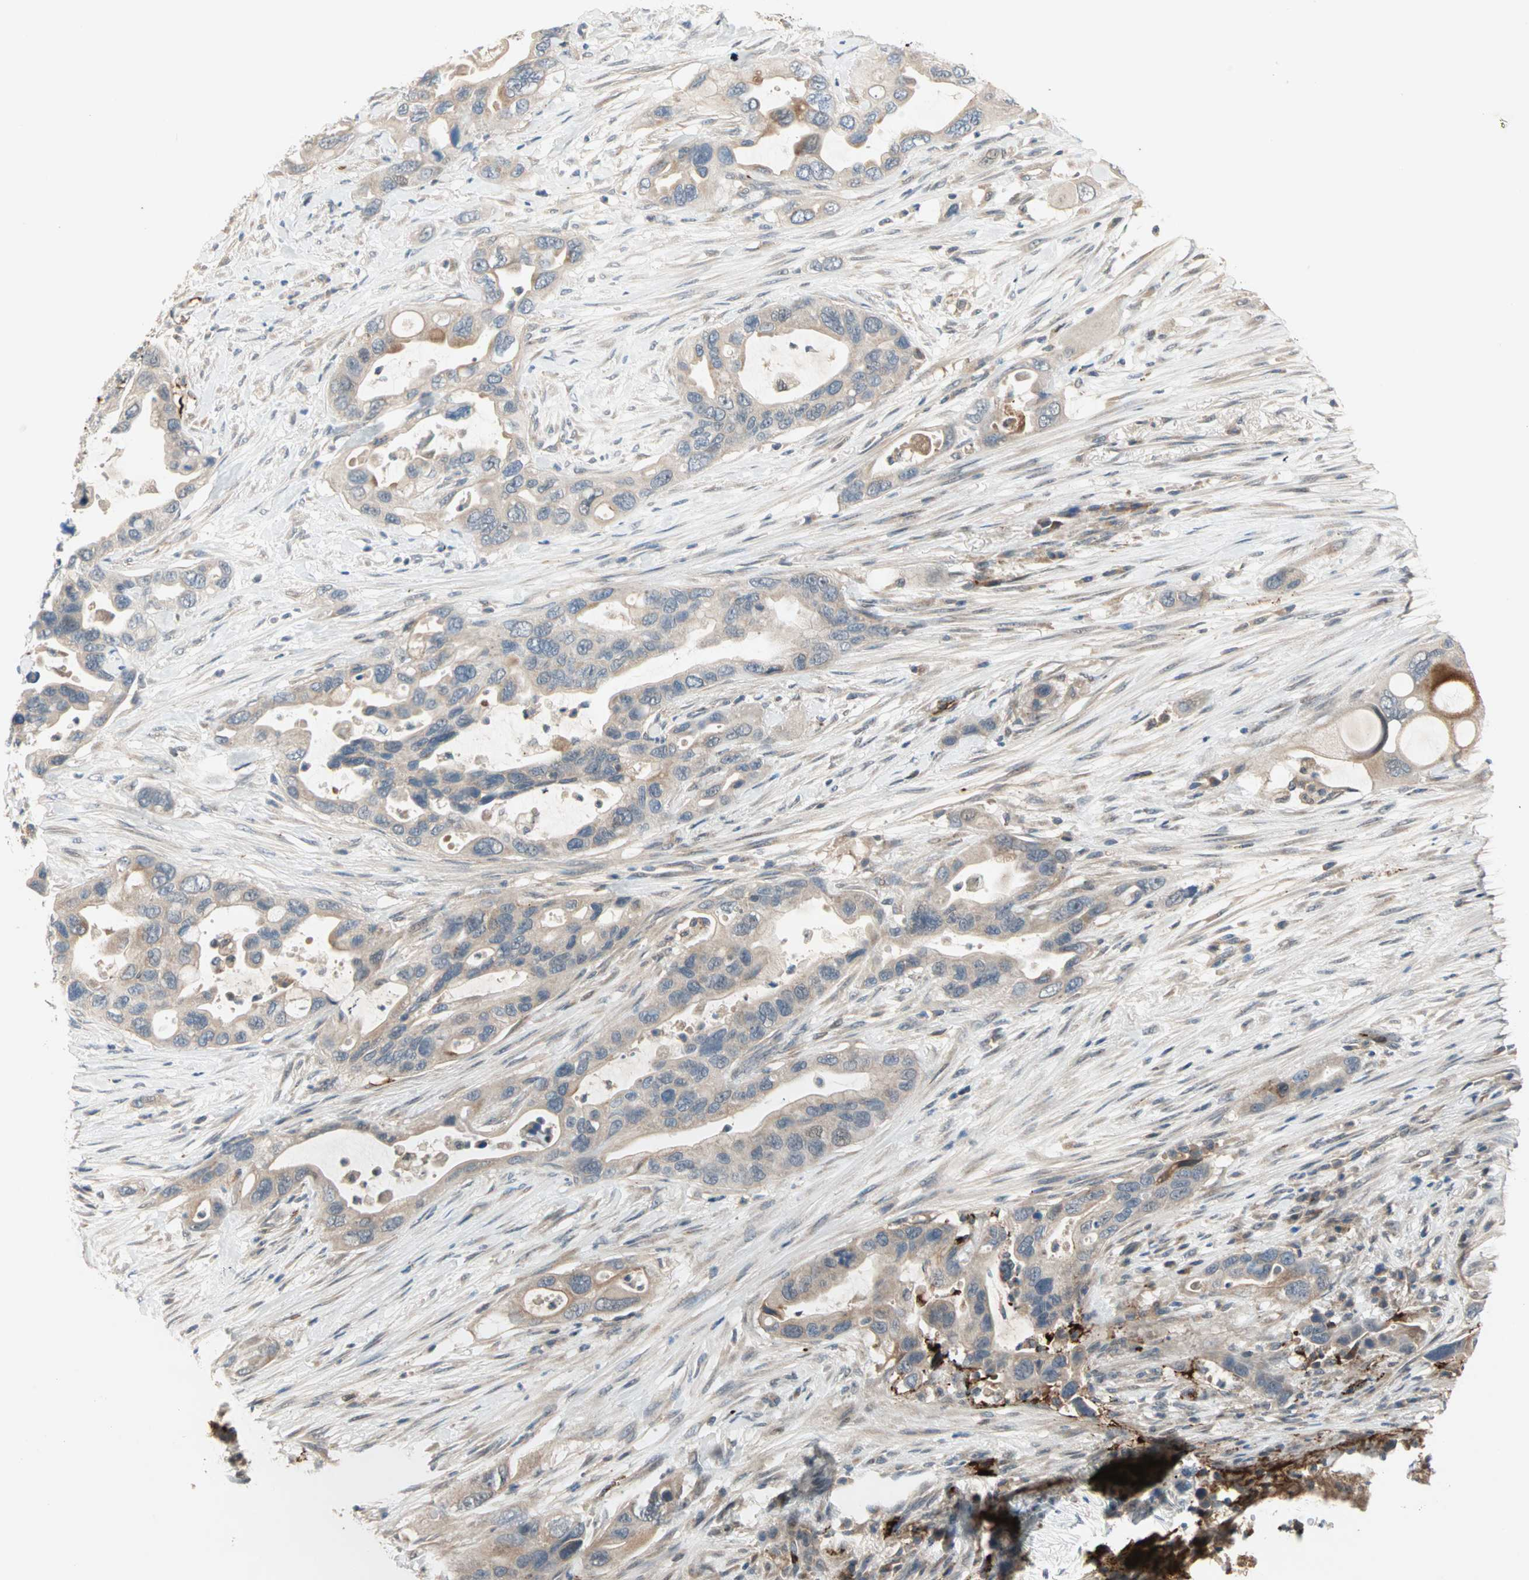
{"staining": {"intensity": "weak", "quantity": ">75%", "location": "cytoplasmic/membranous"}, "tissue": "pancreatic cancer", "cell_type": "Tumor cells", "image_type": "cancer", "snomed": [{"axis": "morphology", "description": "Adenocarcinoma, NOS"}, {"axis": "topography", "description": "Pancreas"}], "caption": "Immunohistochemistry photomicrograph of neoplastic tissue: pancreatic cancer stained using immunohistochemistry (IHC) shows low levels of weak protein expression localized specifically in the cytoplasmic/membranous of tumor cells, appearing as a cytoplasmic/membranous brown color.", "gene": "PROS1", "patient": {"sex": "female", "age": 71}}